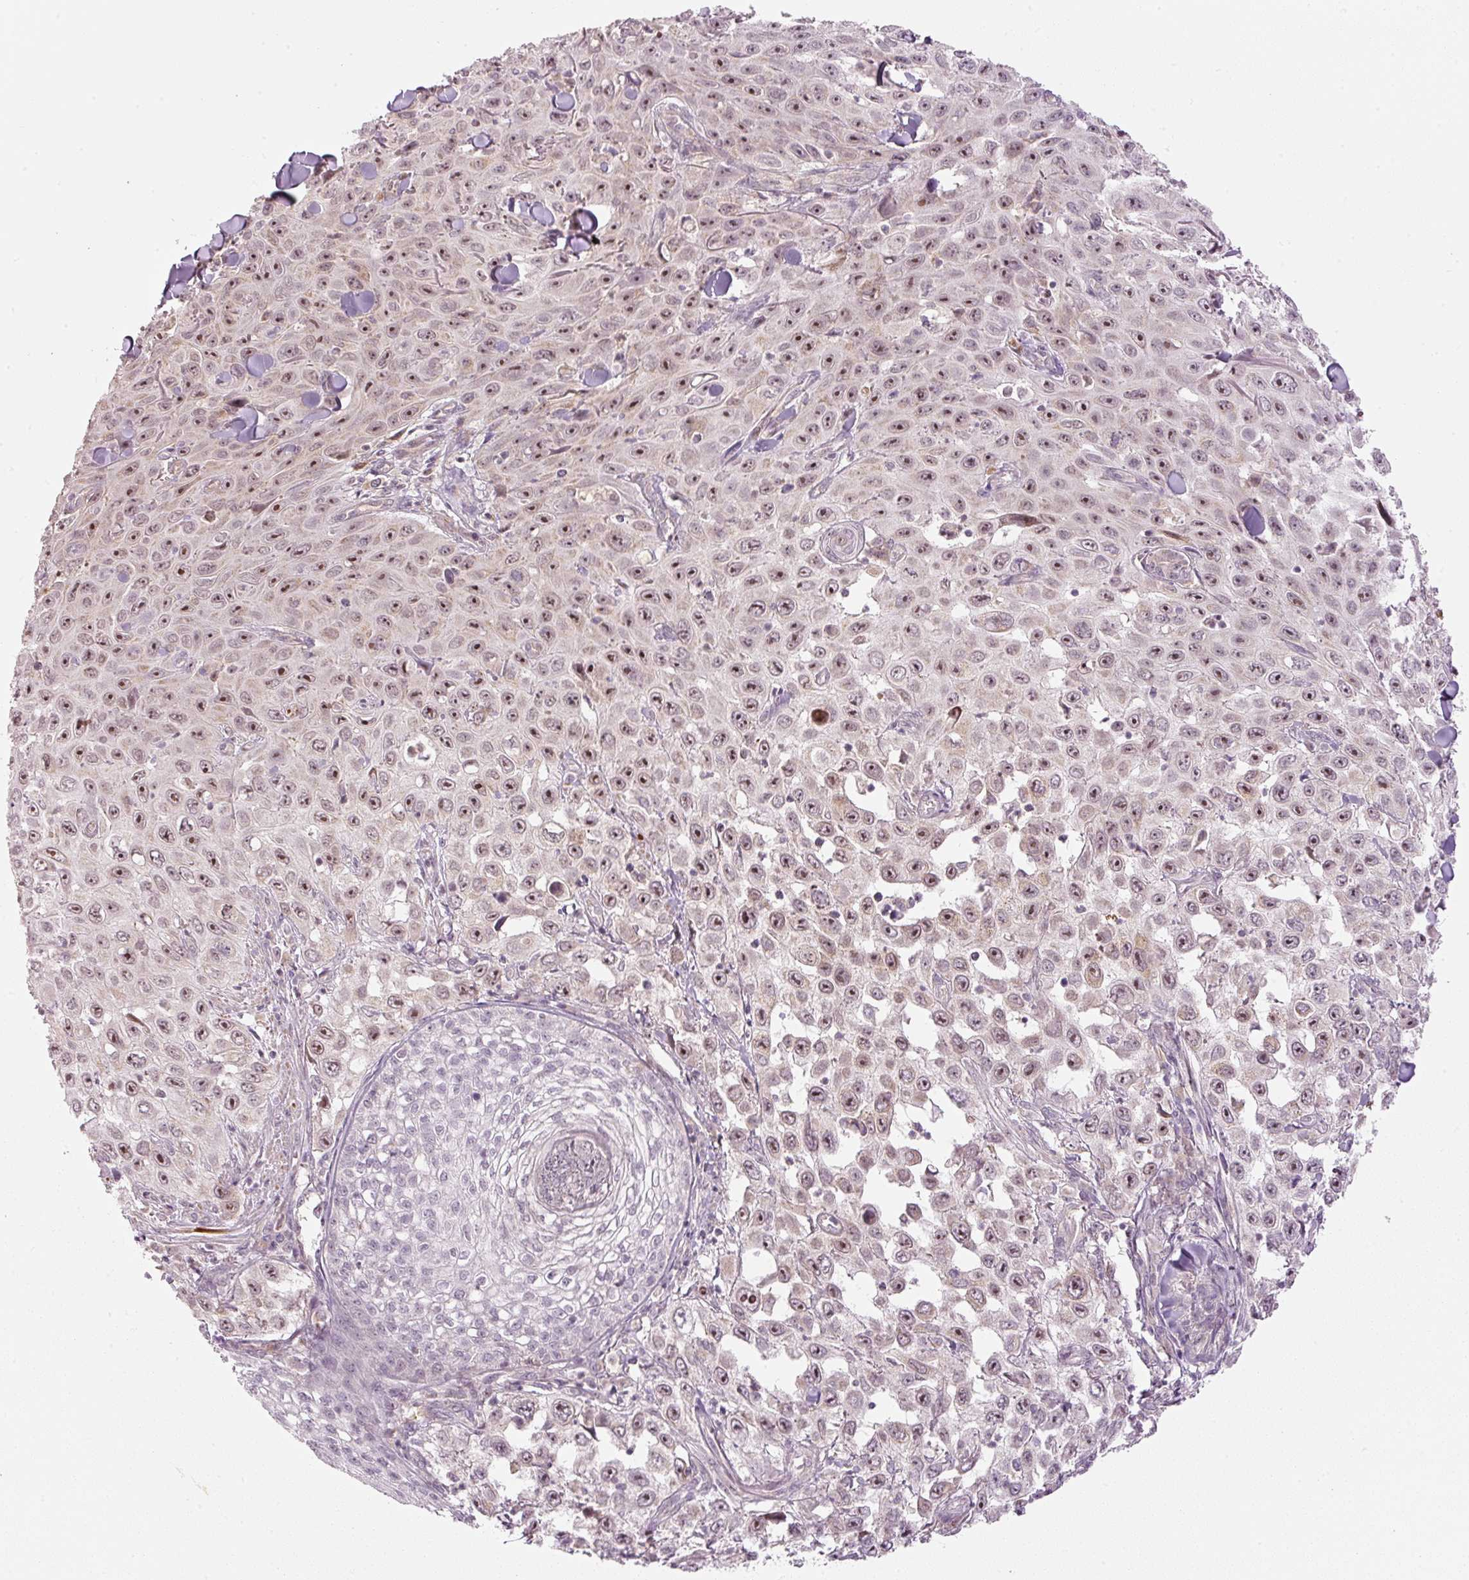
{"staining": {"intensity": "moderate", "quantity": ">75%", "location": "nuclear"}, "tissue": "skin cancer", "cell_type": "Tumor cells", "image_type": "cancer", "snomed": [{"axis": "morphology", "description": "Squamous cell carcinoma, NOS"}, {"axis": "topography", "description": "Skin"}], "caption": "The micrograph exhibits staining of skin squamous cell carcinoma, revealing moderate nuclear protein positivity (brown color) within tumor cells.", "gene": "CDC20B", "patient": {"sex": "male", "age": 82}}